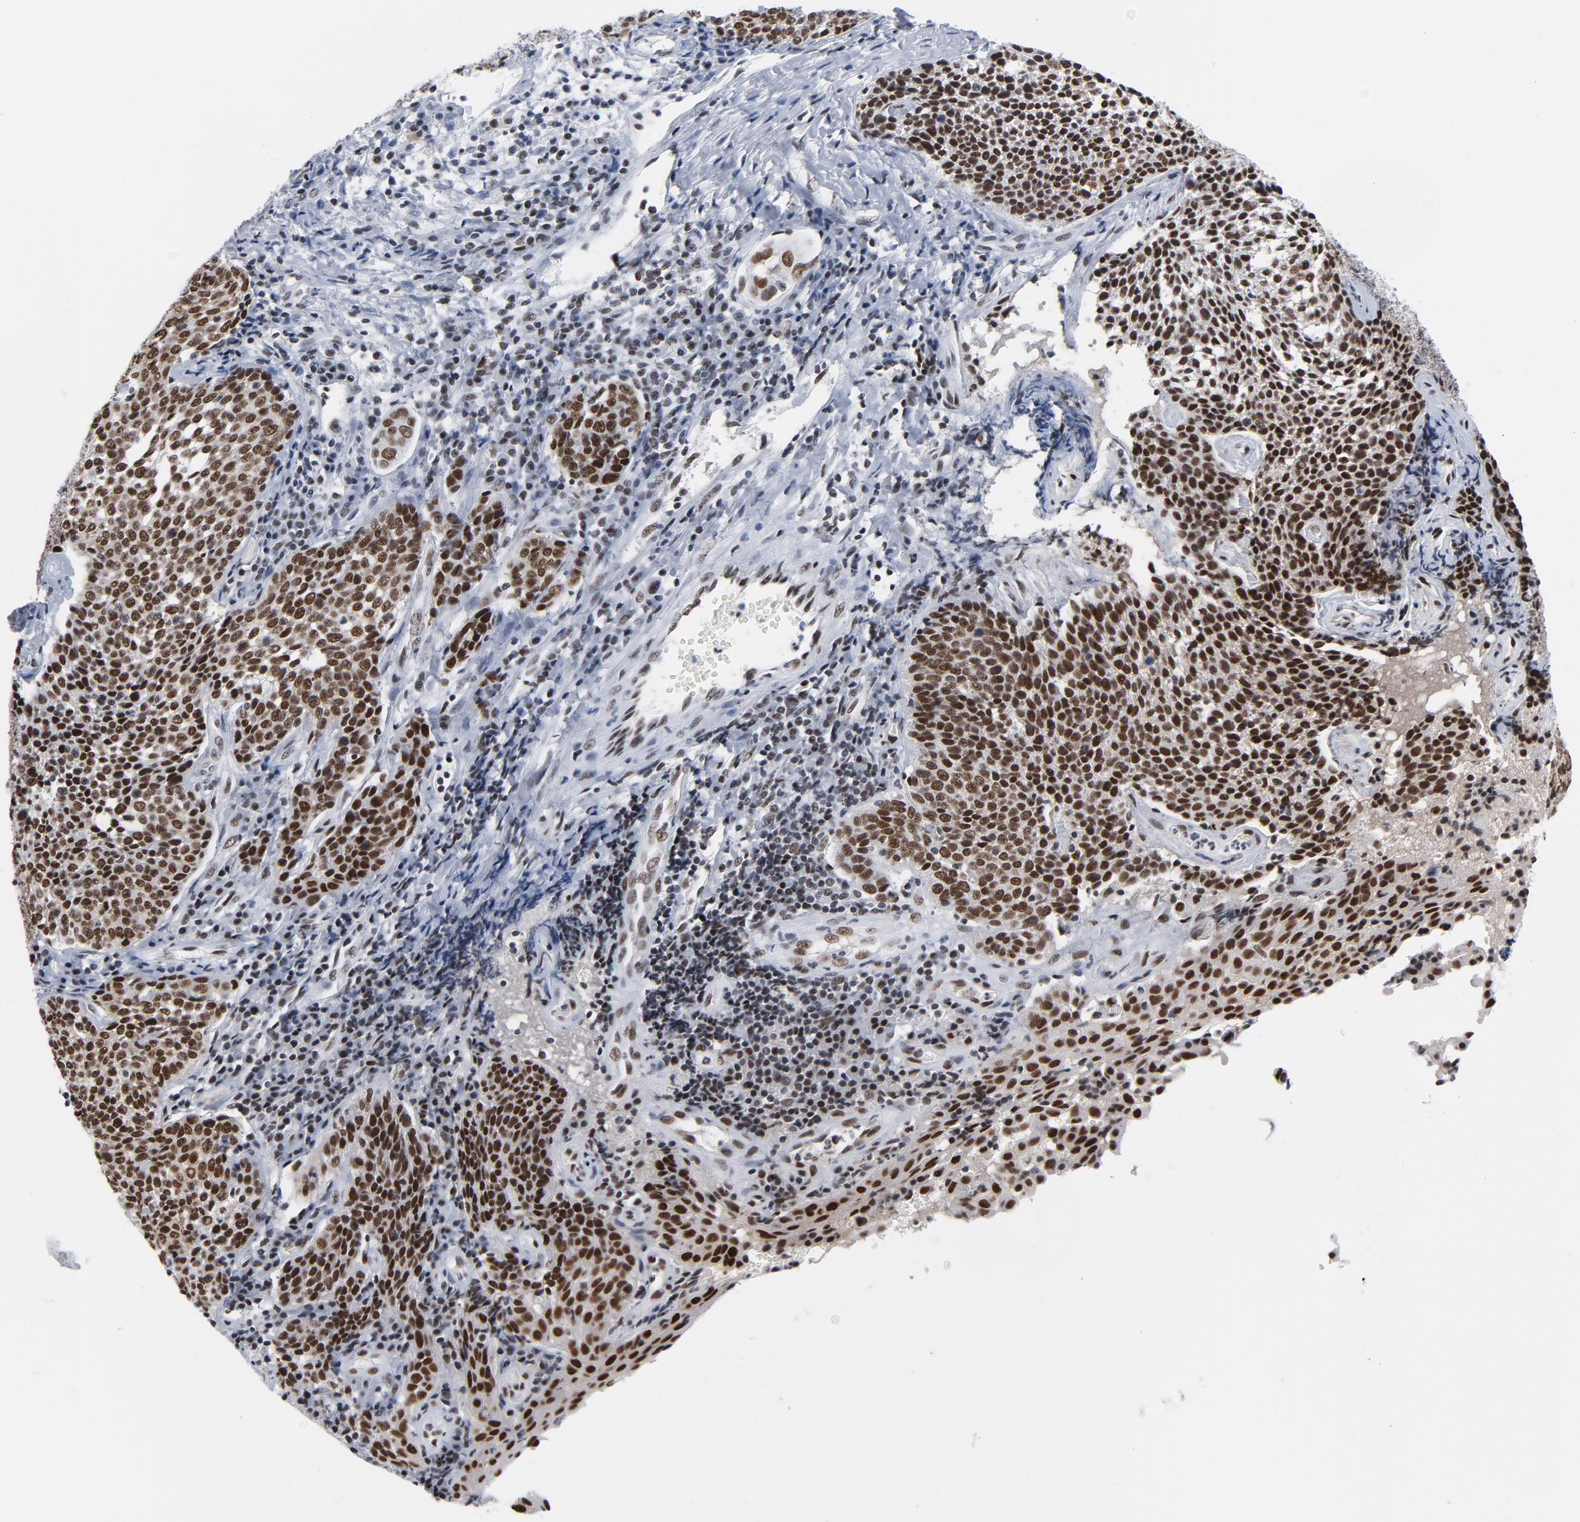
{"staining": {"intensity": "strong", "quantity": ">75%", "location": "nuclear"}, "tissue": "cervical cancer", "cell_type": "Tumor cells", "image_type": "cancer", "snomed": [{"axis": "morphology", "description": "Squamous cell carcinoma, NOS"}, {"axis": "topography", "description": "Cervix"}], "caption": "High-power microscopy captured an immunohistochemistry photomicrograph of cervical squamous cell carcinoma, revealing strong nuclear positivity in approximately >75% of tumor cells. Nuclei are stained in blue.", "gene": "CSTF2", "patient": {"sex": "female", "age": 34}}